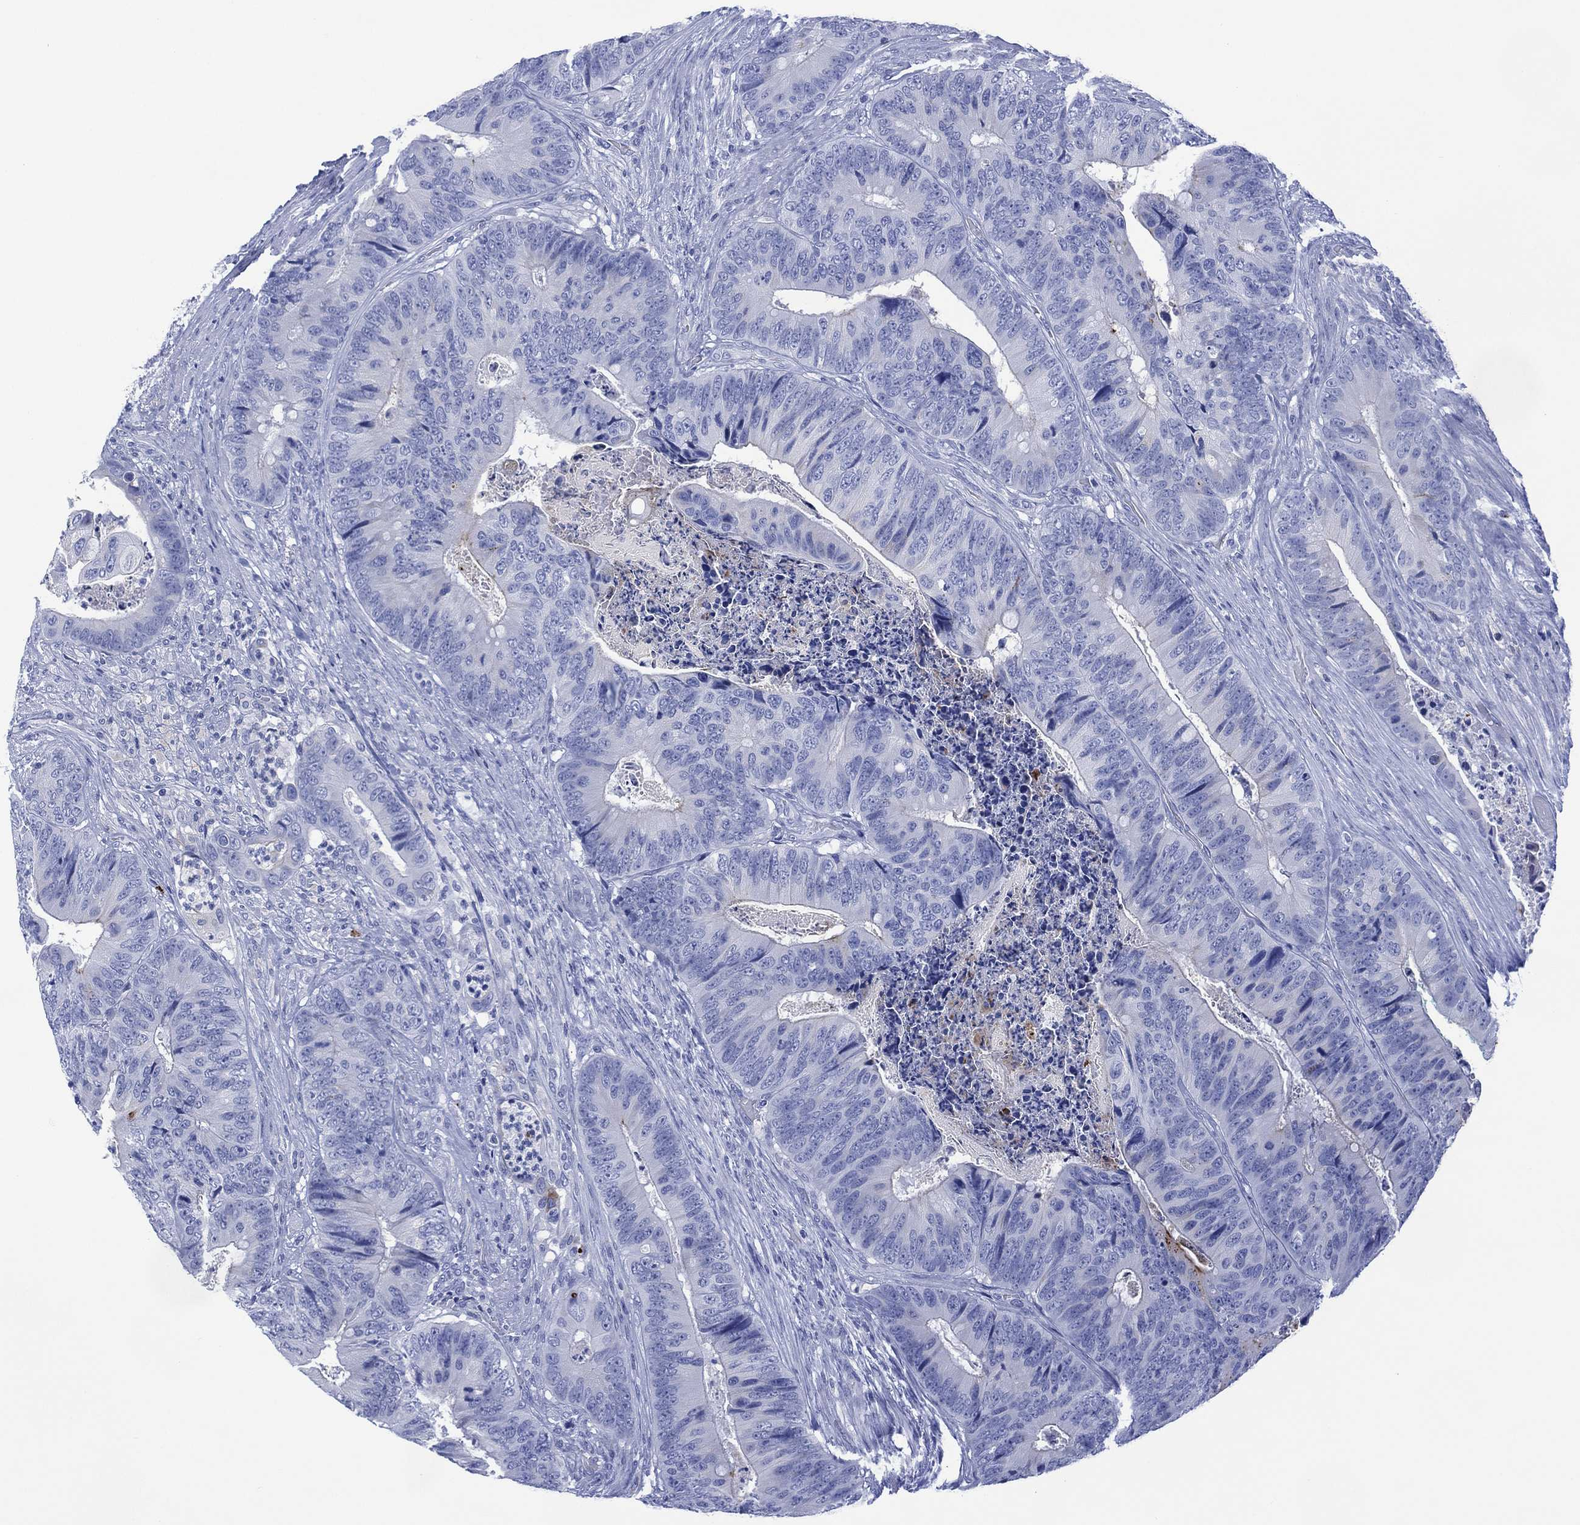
{"staining": {"intensity": "negative", "quantity": "none", "location": "none"}, "tissue": "colorectal cancer", "cell_type": "Tumor cells", "image_type": "cancer", "snomed": [{"axis": "morphology", "description": "Adenocarcinoma, NOS"}, {"axis": "topography", "description": "Colon"}], "caption": "Immunohistochemistry of colorectal cancer reveals no expression in tumor cells.", "gene": "DPP4", "patient": {"sex": "male", "age": 84}}